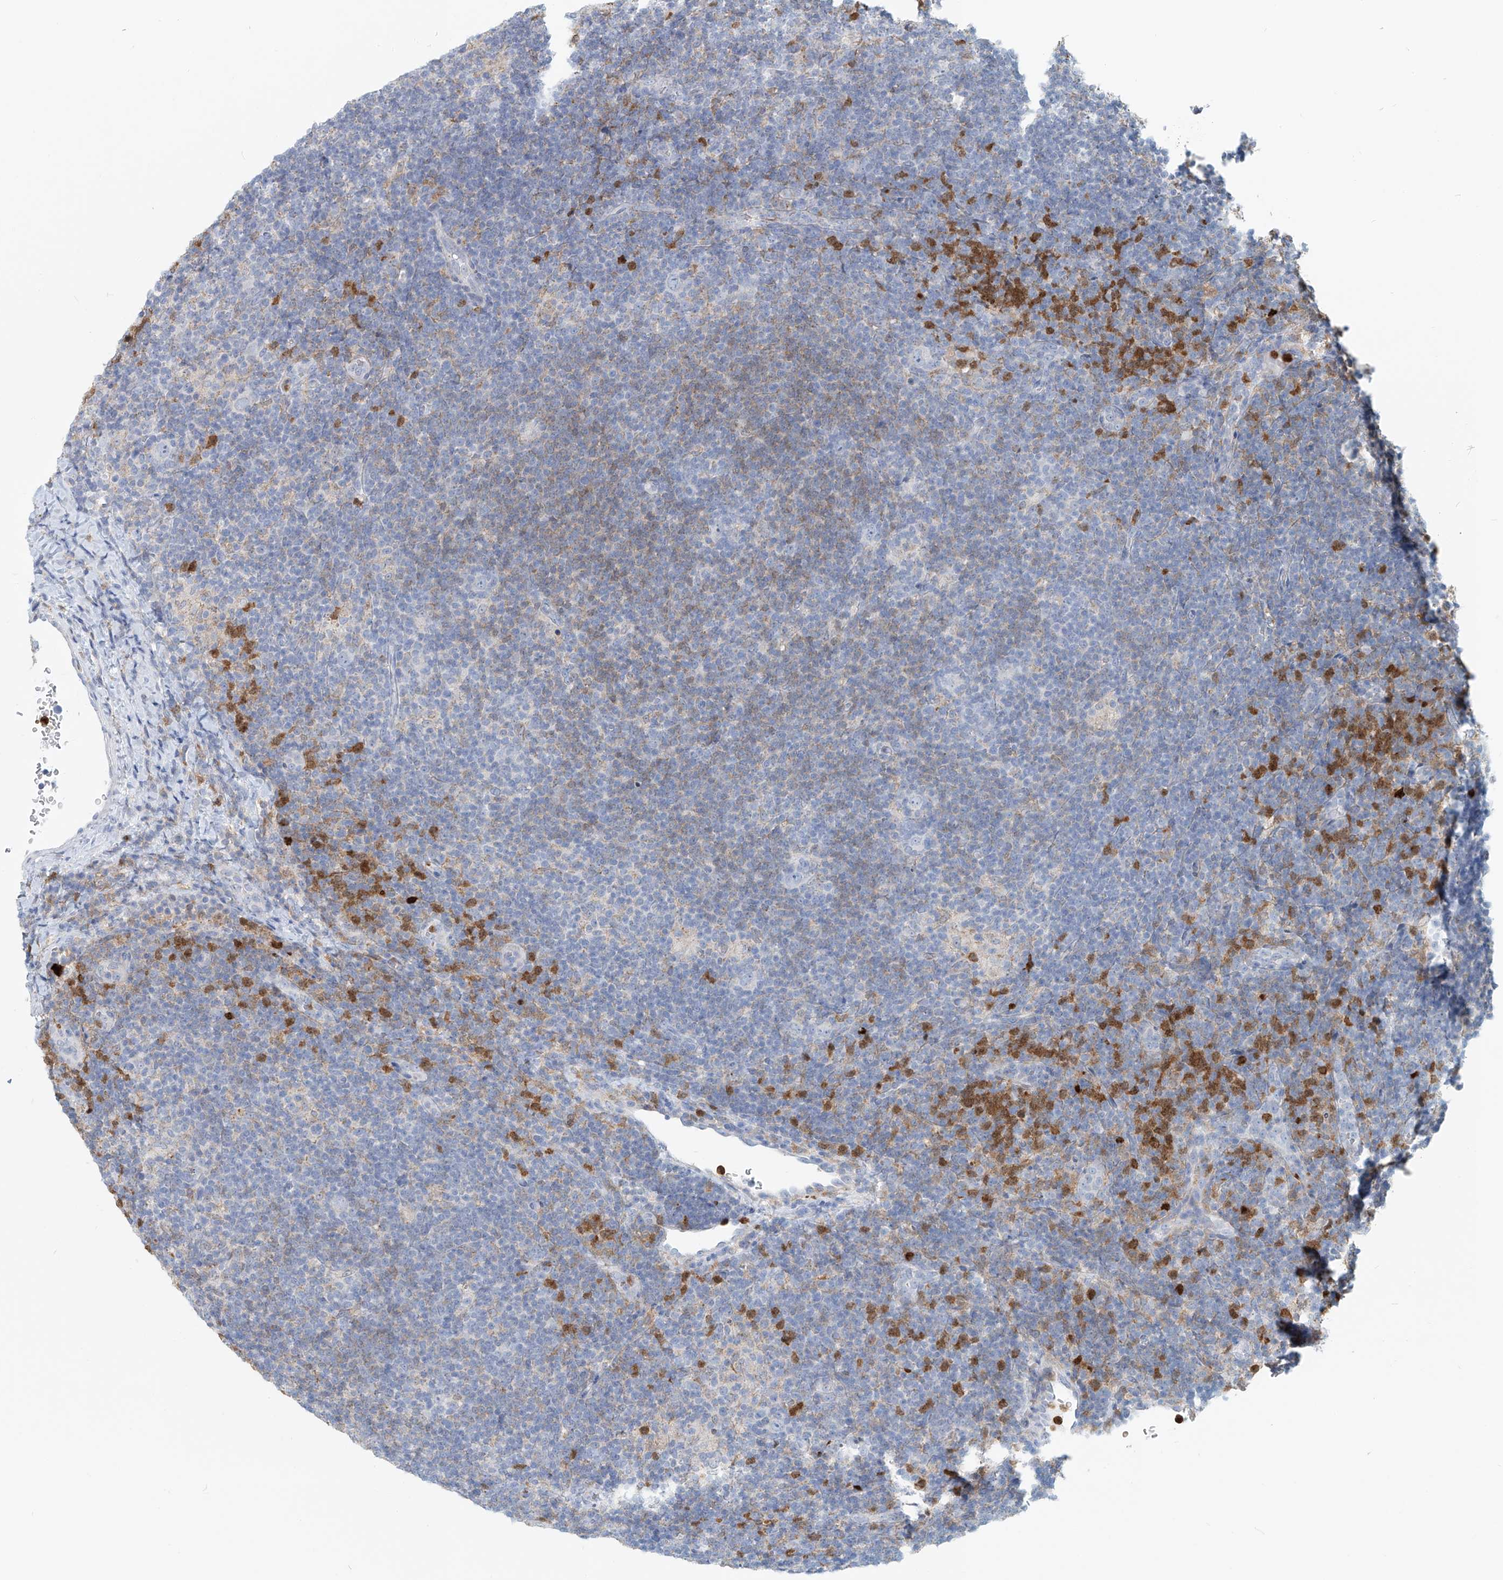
{"staining": {"intensity": "negative", "quantity": "none", "location": "none"}, "tissue": "lymphoma", "cell_type": "Tumor cells", "image_type": "cancer", "snomed": [{"axis": "morphology", "description": "Hodgkin's disease, NOS"}, {"axis": "topography", "description": "Lymph node"}], "caption": "The photomicrograph reveals no significant staining in tumor cells of lymphoma.", "gene": "PTPRA", "patient": {"sex": "female", "age": 57}}